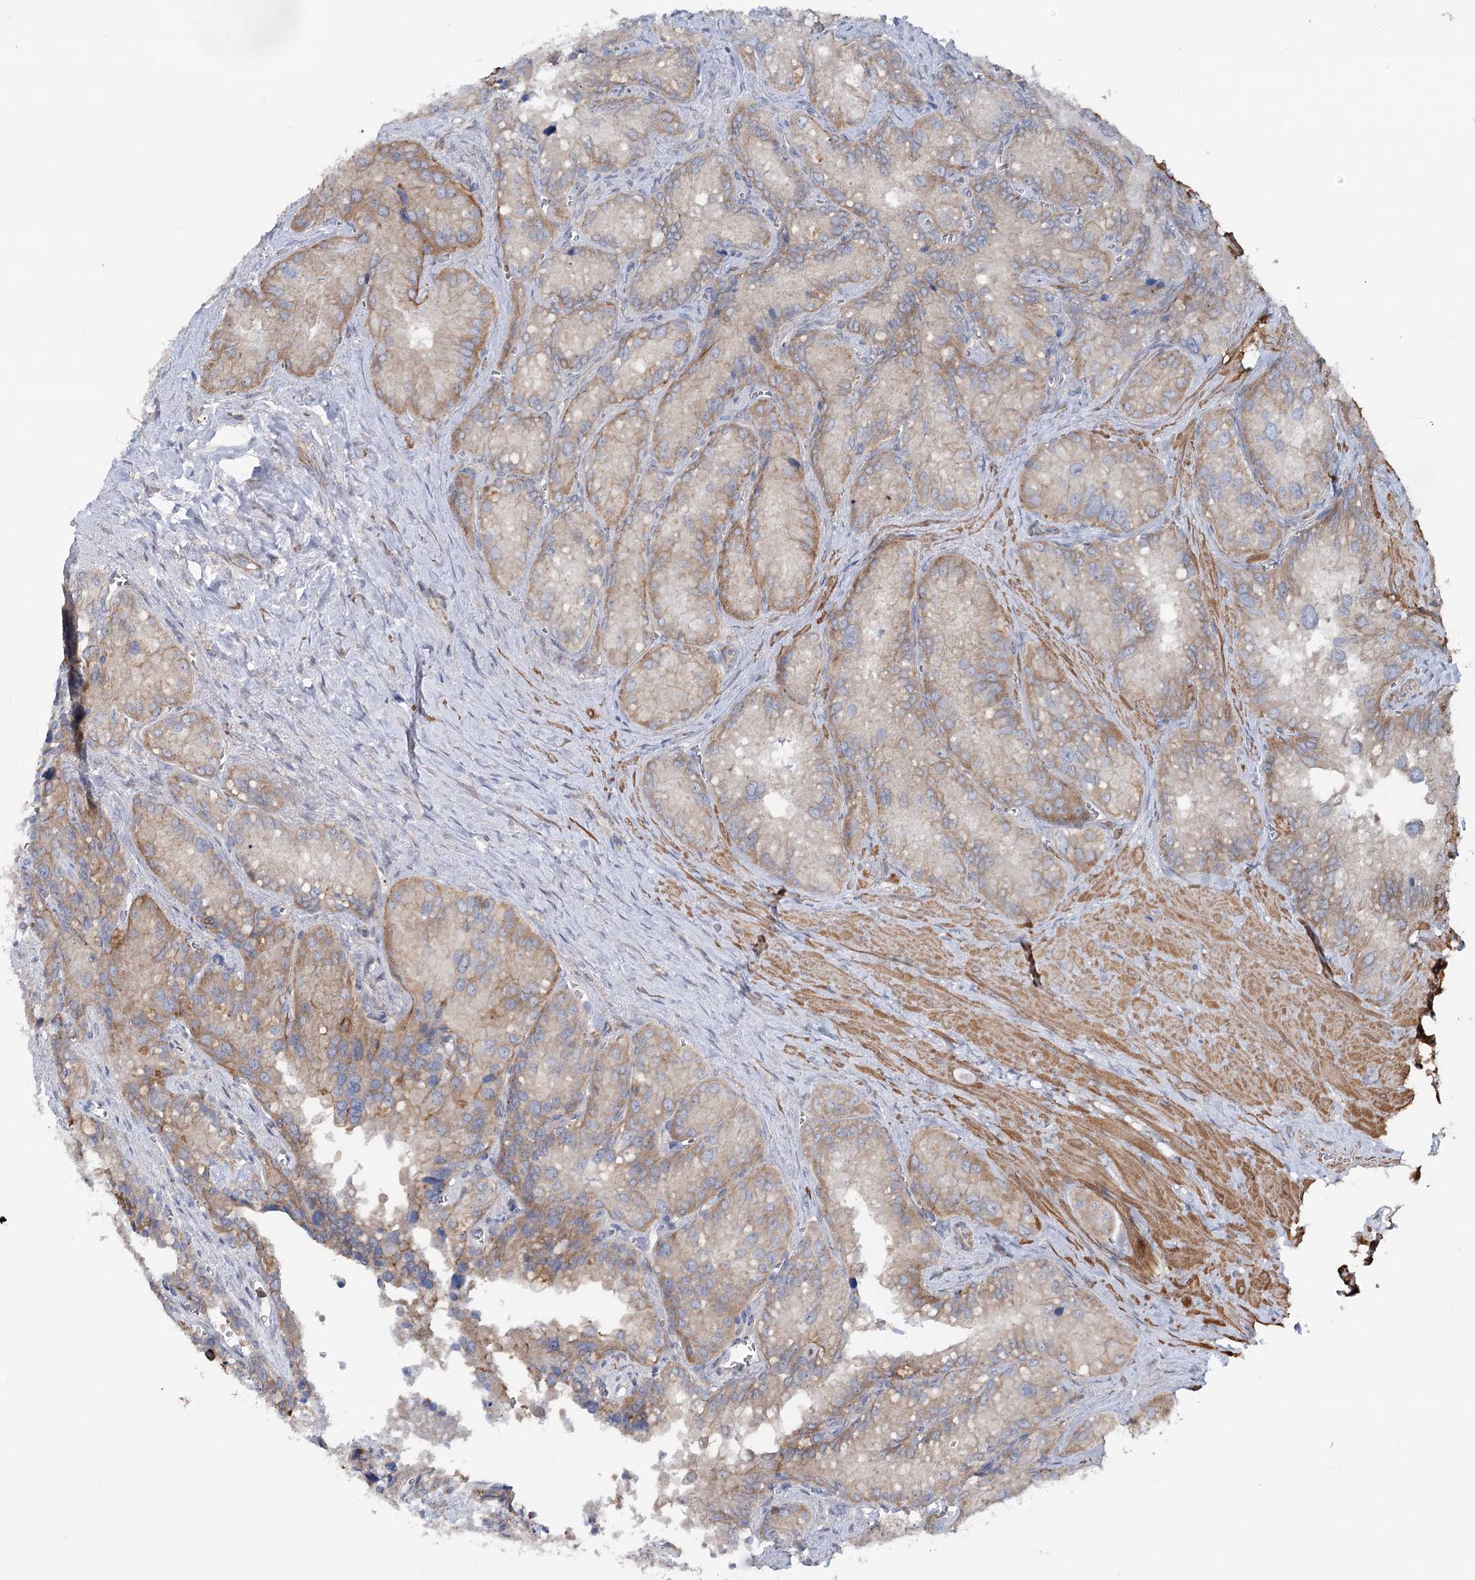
{"staining": {"intensity": "weak", "quantity": "<25%", "location": "cytoplasmic/membranous"}, "tissue": "seminal vesicle", "cell_type": "Glandular cells", "image_type": "normal", "snomed": [{"axis": "morphology", "description": "Normal tissue, NOS"}, {"axis": "topography", "description": "Seminal veicle"}], "caption": "Protein analysis of unremarkable seminal vesicle displays no significant positivity in glandular cells.", "gene": "LARP1B", "patient": {"sex": "male", "age": 62}}